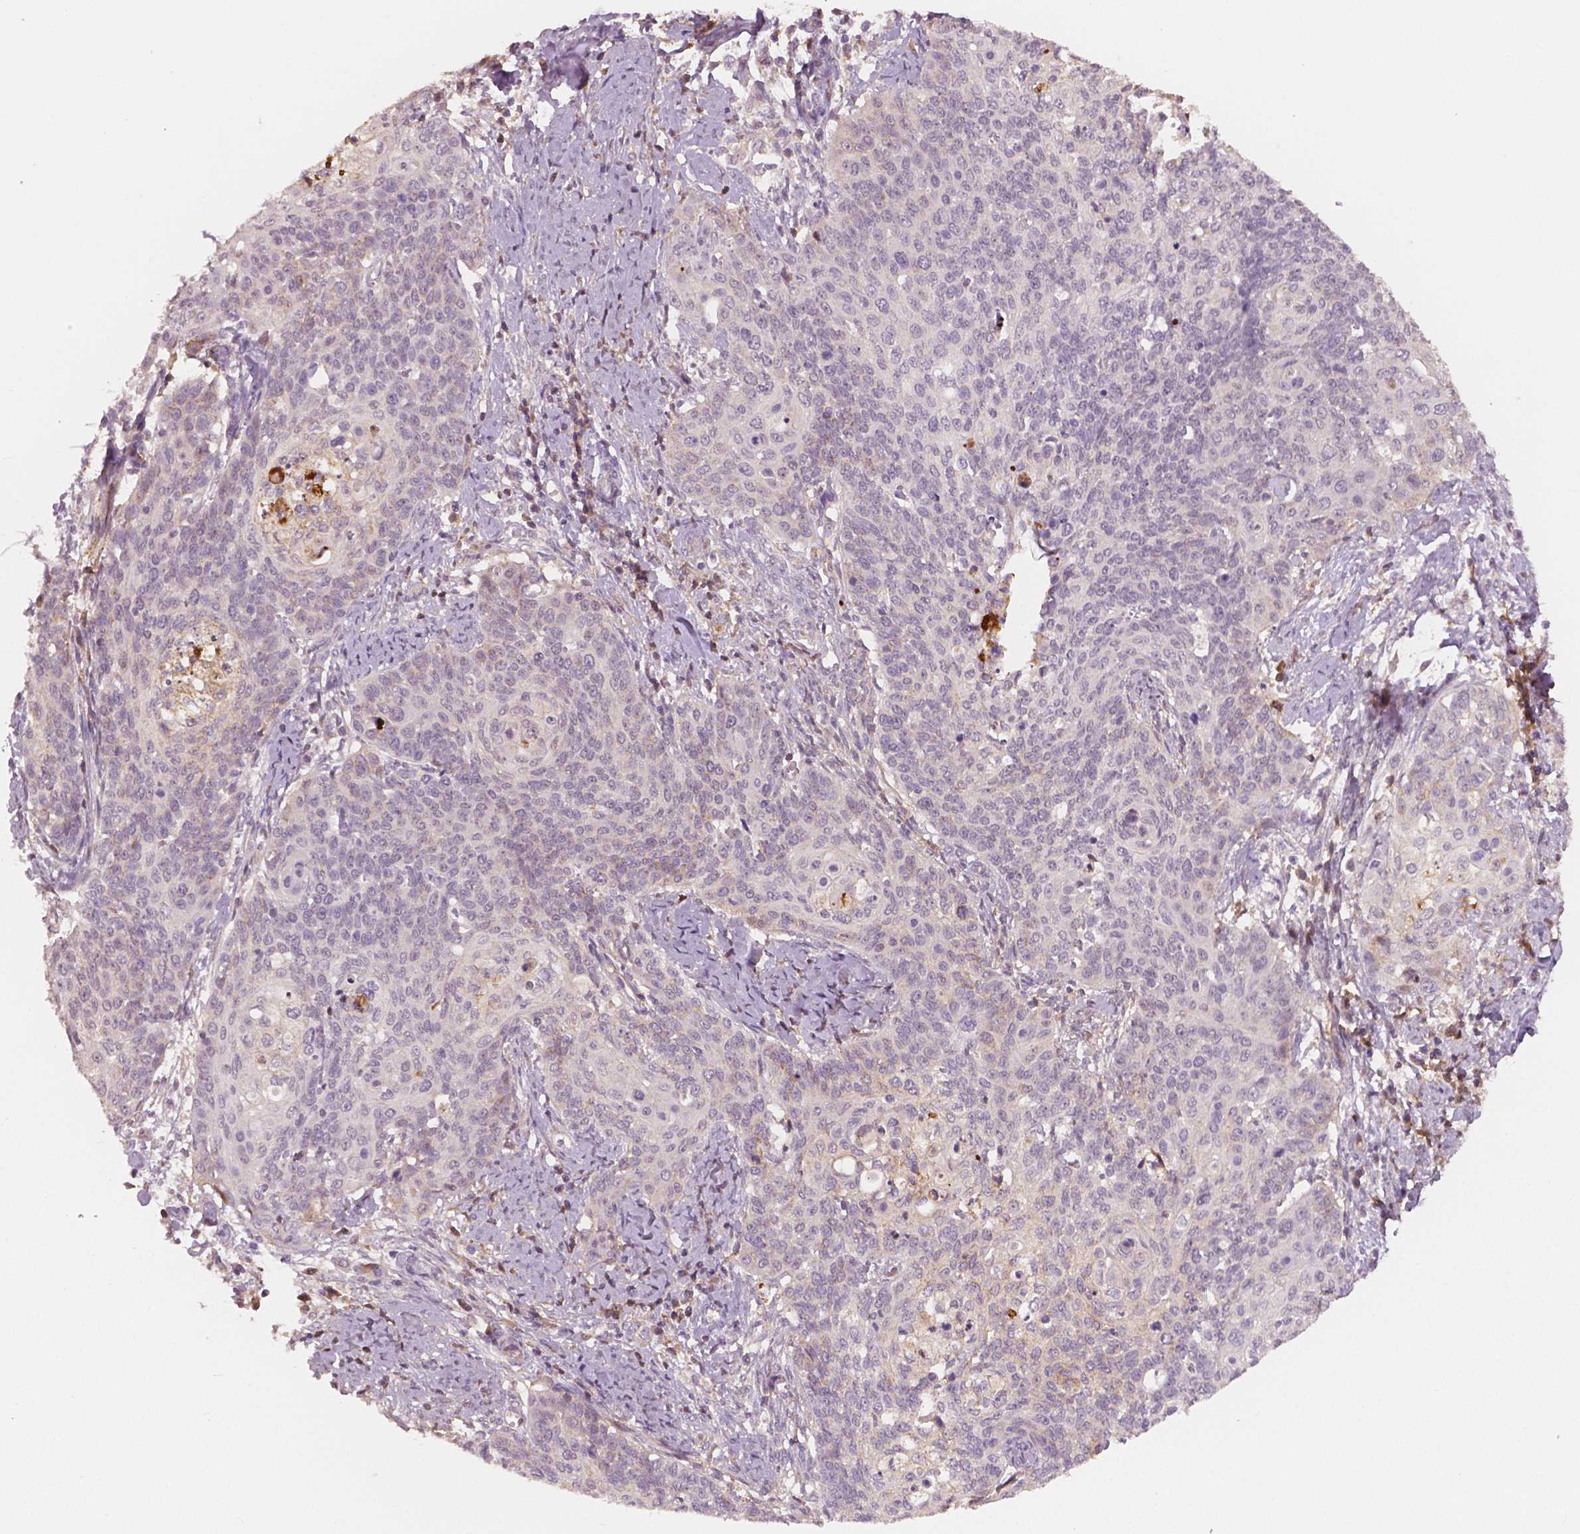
{"staining": {"intensity": "negative", "quantity": "none", "location": "none"}, "tissue": "cervical cancer", "cell_type": "Tumor cells", "image_type": "cancer", "snomed": [{"axis": "morphology", "description": "Normal tissue, NOS"}, {"axis": "morphology", "description": "Squamous cell carcinoma, NOS"}, {"axis": "topography", "description": "Cervix"}], "caption": "An immunohistochemistry histopathology image of cervical cancer (squamous cell carcinoma) is shown. There is no staining in tumor cells of cervical cancer (squamous cell carcinoma). (Brightfield microscopy of DAB immunohistochemistry at high magnification).", "gene": "APOA4", "patient": {"sex": "female", "age": 39}}